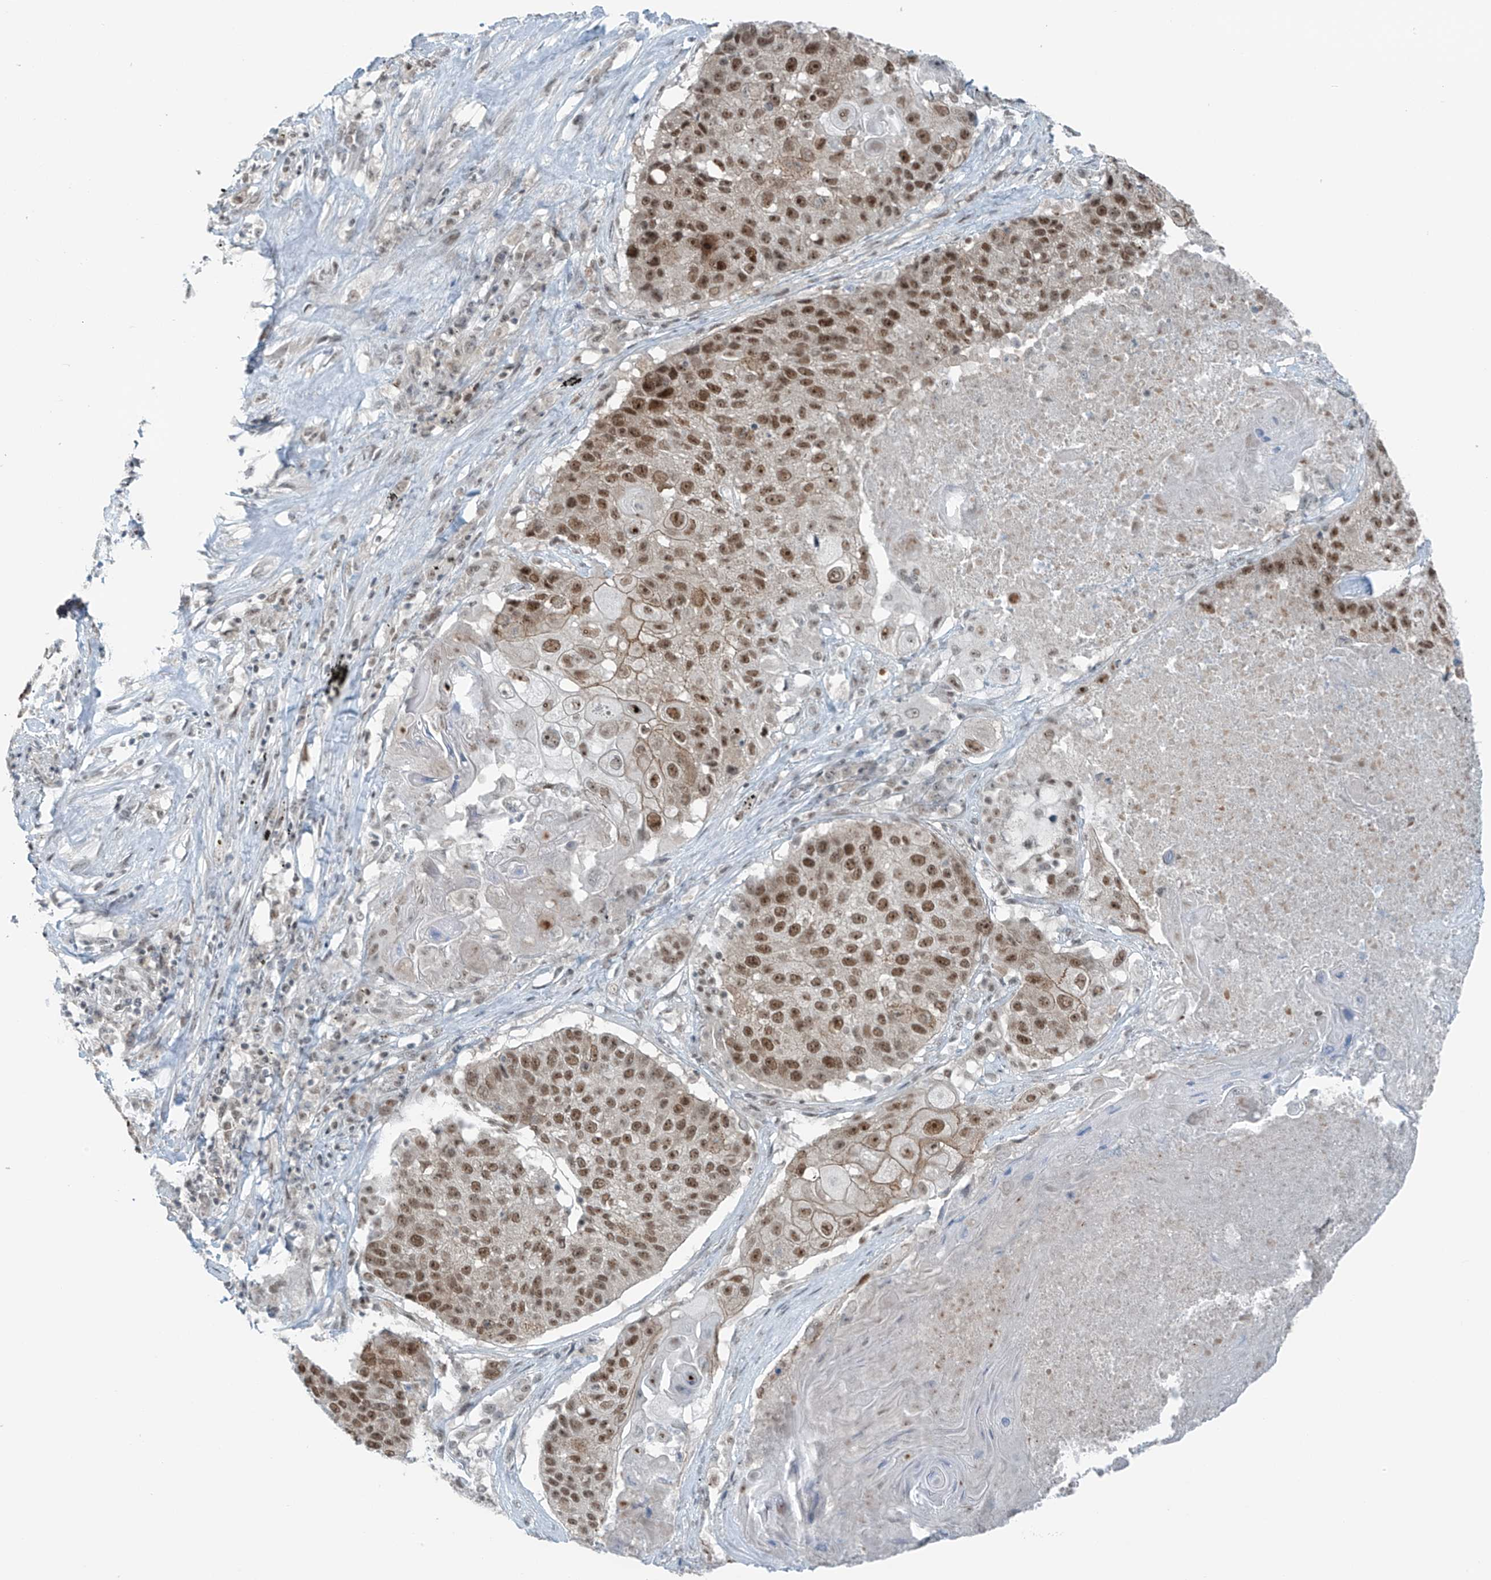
{"staining": {"intensity": "moderate", "quantity": ">75%", "location": "nuclear"}, "tissue": "lung cancer", "cell_type": "Tumor cells", "image_type": "cancer", "snomed": [{"axis": "morphology", "description": "Squamous cell carcinoma, NOS"}, {"axis": "topography", "description": "Lung"}], "caption": "Protein positivity by IHC demonstrates moderate nuclear positivity in about >75% of tumor cells in lung cancer (squamous cell carcinoma). The protein of interest is stained brown, and the nuclei are stained in blue (DAB (3,3'-diaminobenzidine) IHC with brightfield microscopy, high magnification).", "gene": "WRNIP1", "patient": {"sex": "male", "age": 61}}